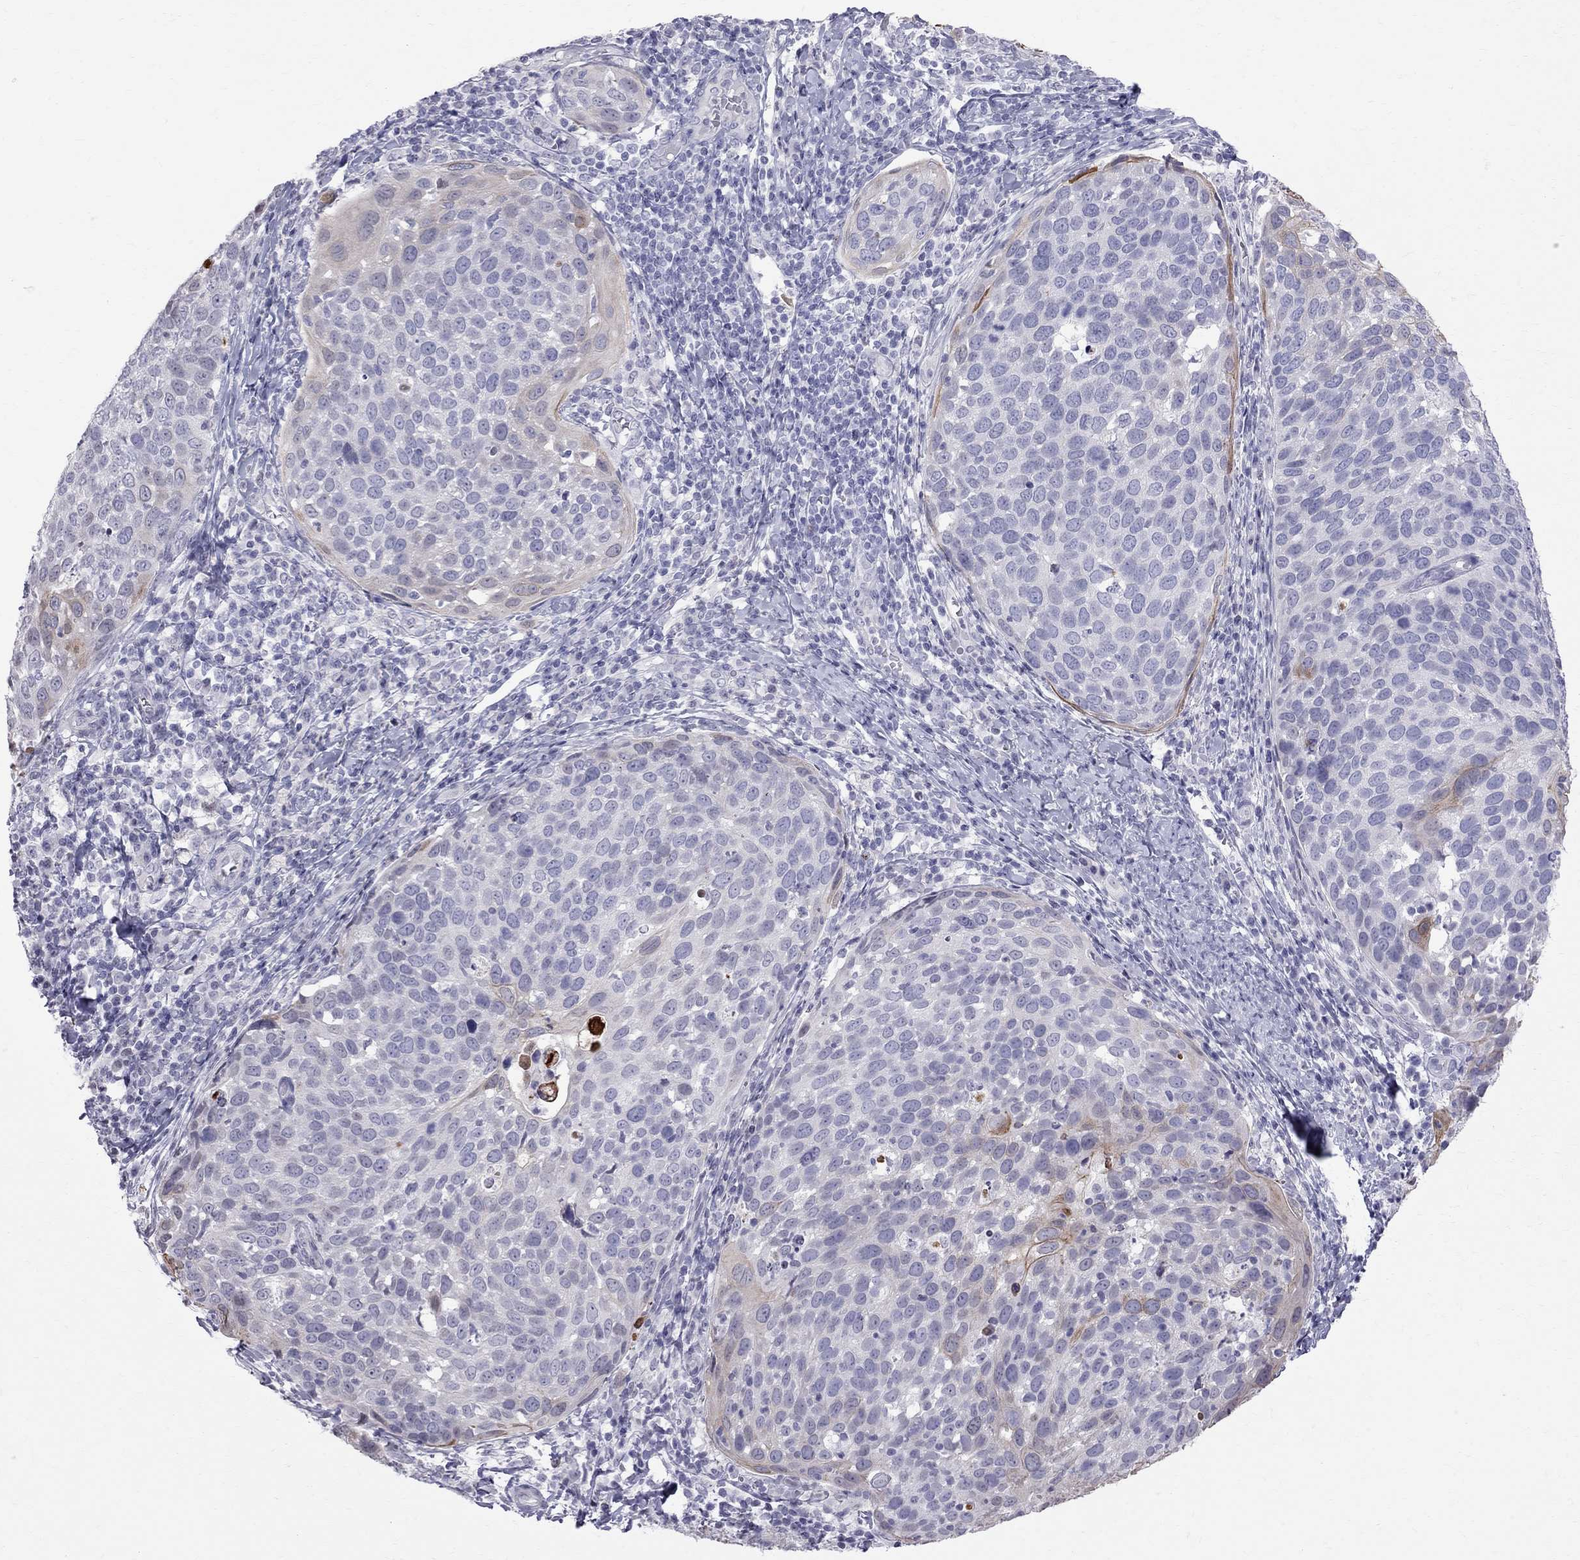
{"staining": {"intensity": "moderate", "quantity": "<25%", "location": "cytoplasmic/membranous"}, "tissue": "cervical cancer", "cell_type": "Tumor cells", "image_type": "cancer", "snomed": [{"axis": "morphology", "description": "Squamous cell carcinoma, NOS"}, {"axis": "topography", "description": "Cervix"}], "caption": "Squamous cell carcinoma (cervical) tissue displays moderate cytoplasmic/membranous staining in approximately <25% of tumor cells, visualized by immunohistochemistry.", "gene": "MUC15", "patient": {"sex": "female", "age": 54}}